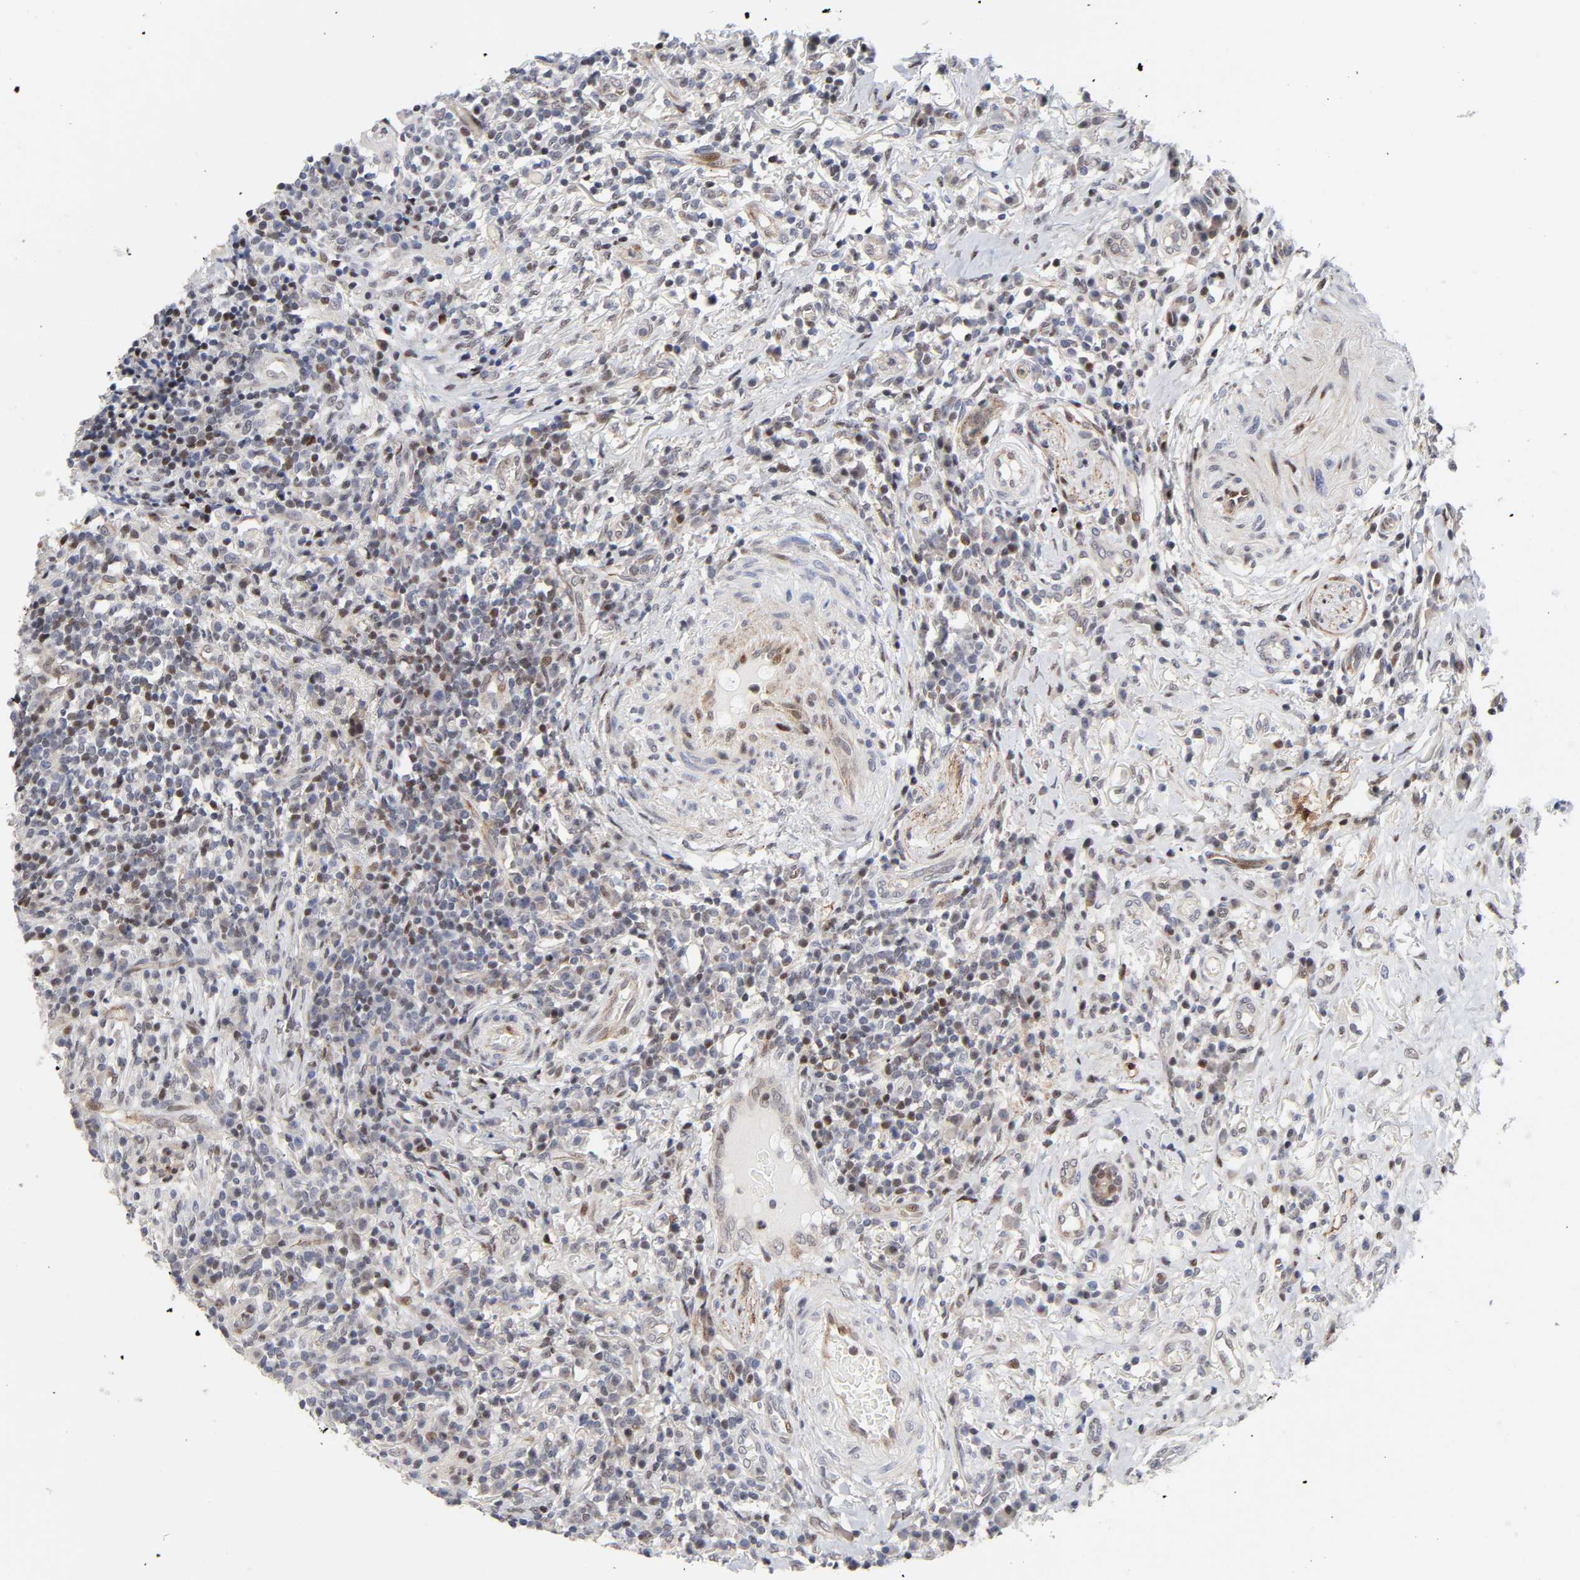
{"staining": {"intensity": "weak", "quantity": "<25%", "location": "cytoplasmic/membranous,nuclear"}, "tissue": "thyroid cancer", "cell_type": "Tumor cells", "image_type": "cancer", "snomed": [{"axis": "morphology", "description": "Carcinoma, NOS"}, {"axis": "topography", "description": "Thyroid gland"}], "caption": "Tumor cells are negative for brown protein staining in thyroid cancer (carcinoma).", "gene": "STK38", "patient": {"sex": "female", "age": 77}}